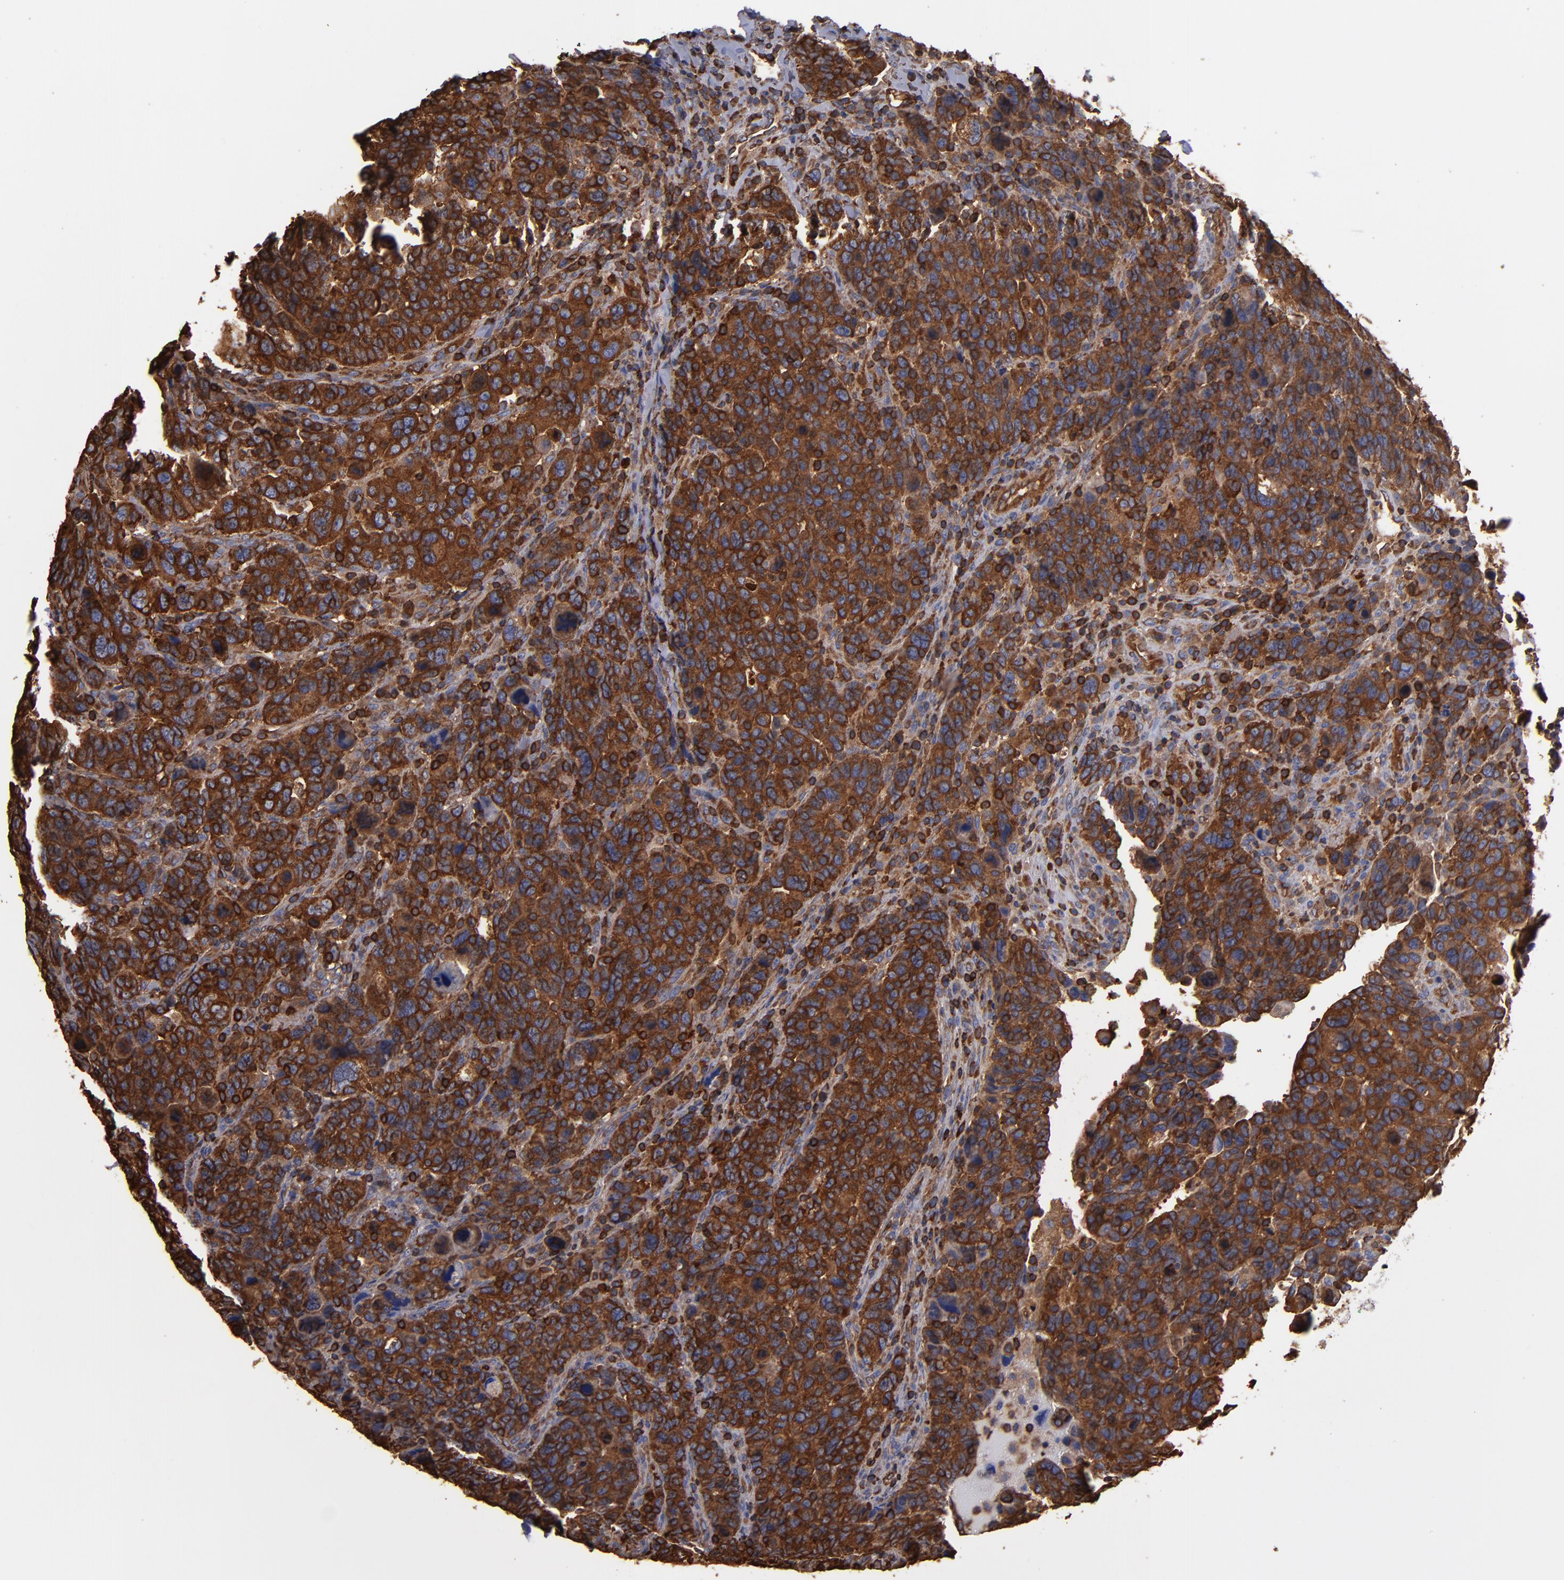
{"staining": {"intensity": "strong", "quantity": ">75%", "location": "cytoplasmic/membranous"}, "tissue": "breast cancer", "cell_type": "Tumor cells", "image_type": "cancer", "snomed": [{"axis": "morphology", "description": "Duct carcinoma"}, {"axis": "topography", "description": "Breast"}], "caption": "Breast invasive ductal carcinoma was stained to show a protein in brown. There is high levels of strong cytoplasmic/membranous staining in approximately >75% of tumor cells. Nuclei are stained in blue.", "gene": "ACTN4", "patient": {"sex": "female", "age": 37}}